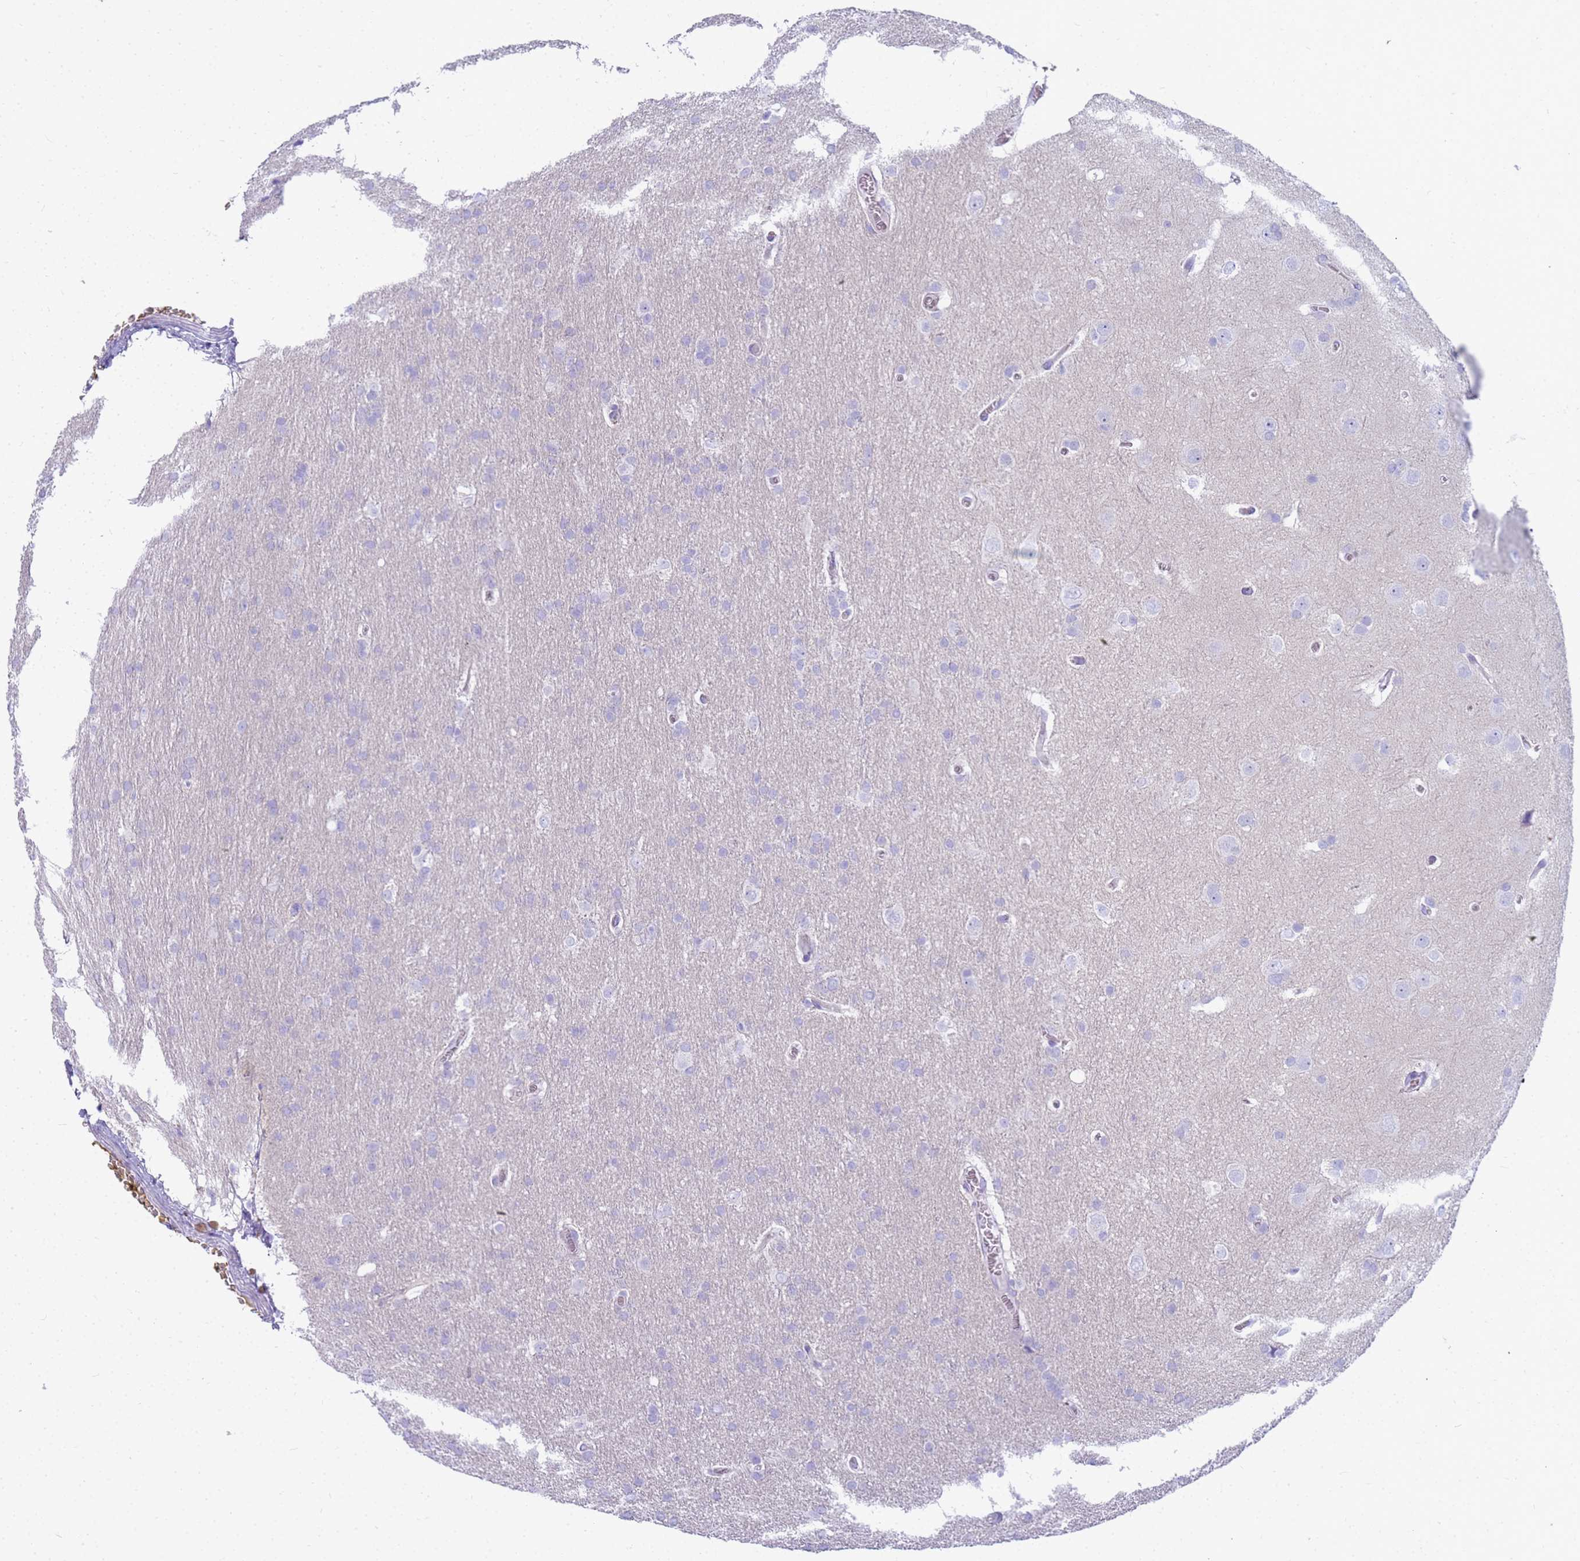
{"staining": {"intensity": "negative", "quantity": "none", "location": "none"}, "tissue": "glioma", "cell_type": "Tumor cells", "image_type": "cancer", "snomed": [{"axis": "morphology", "description": "Glioma, malignant, Low grade"}, {"axis": "topography", "description": "Brain"}], "caption": "The photomicrograph exhibits no significant positivity in tumor cells of malignant glioma (low-grade).", "gene": "RNASE2", "patient": {"sex": "female", "age": 32}}